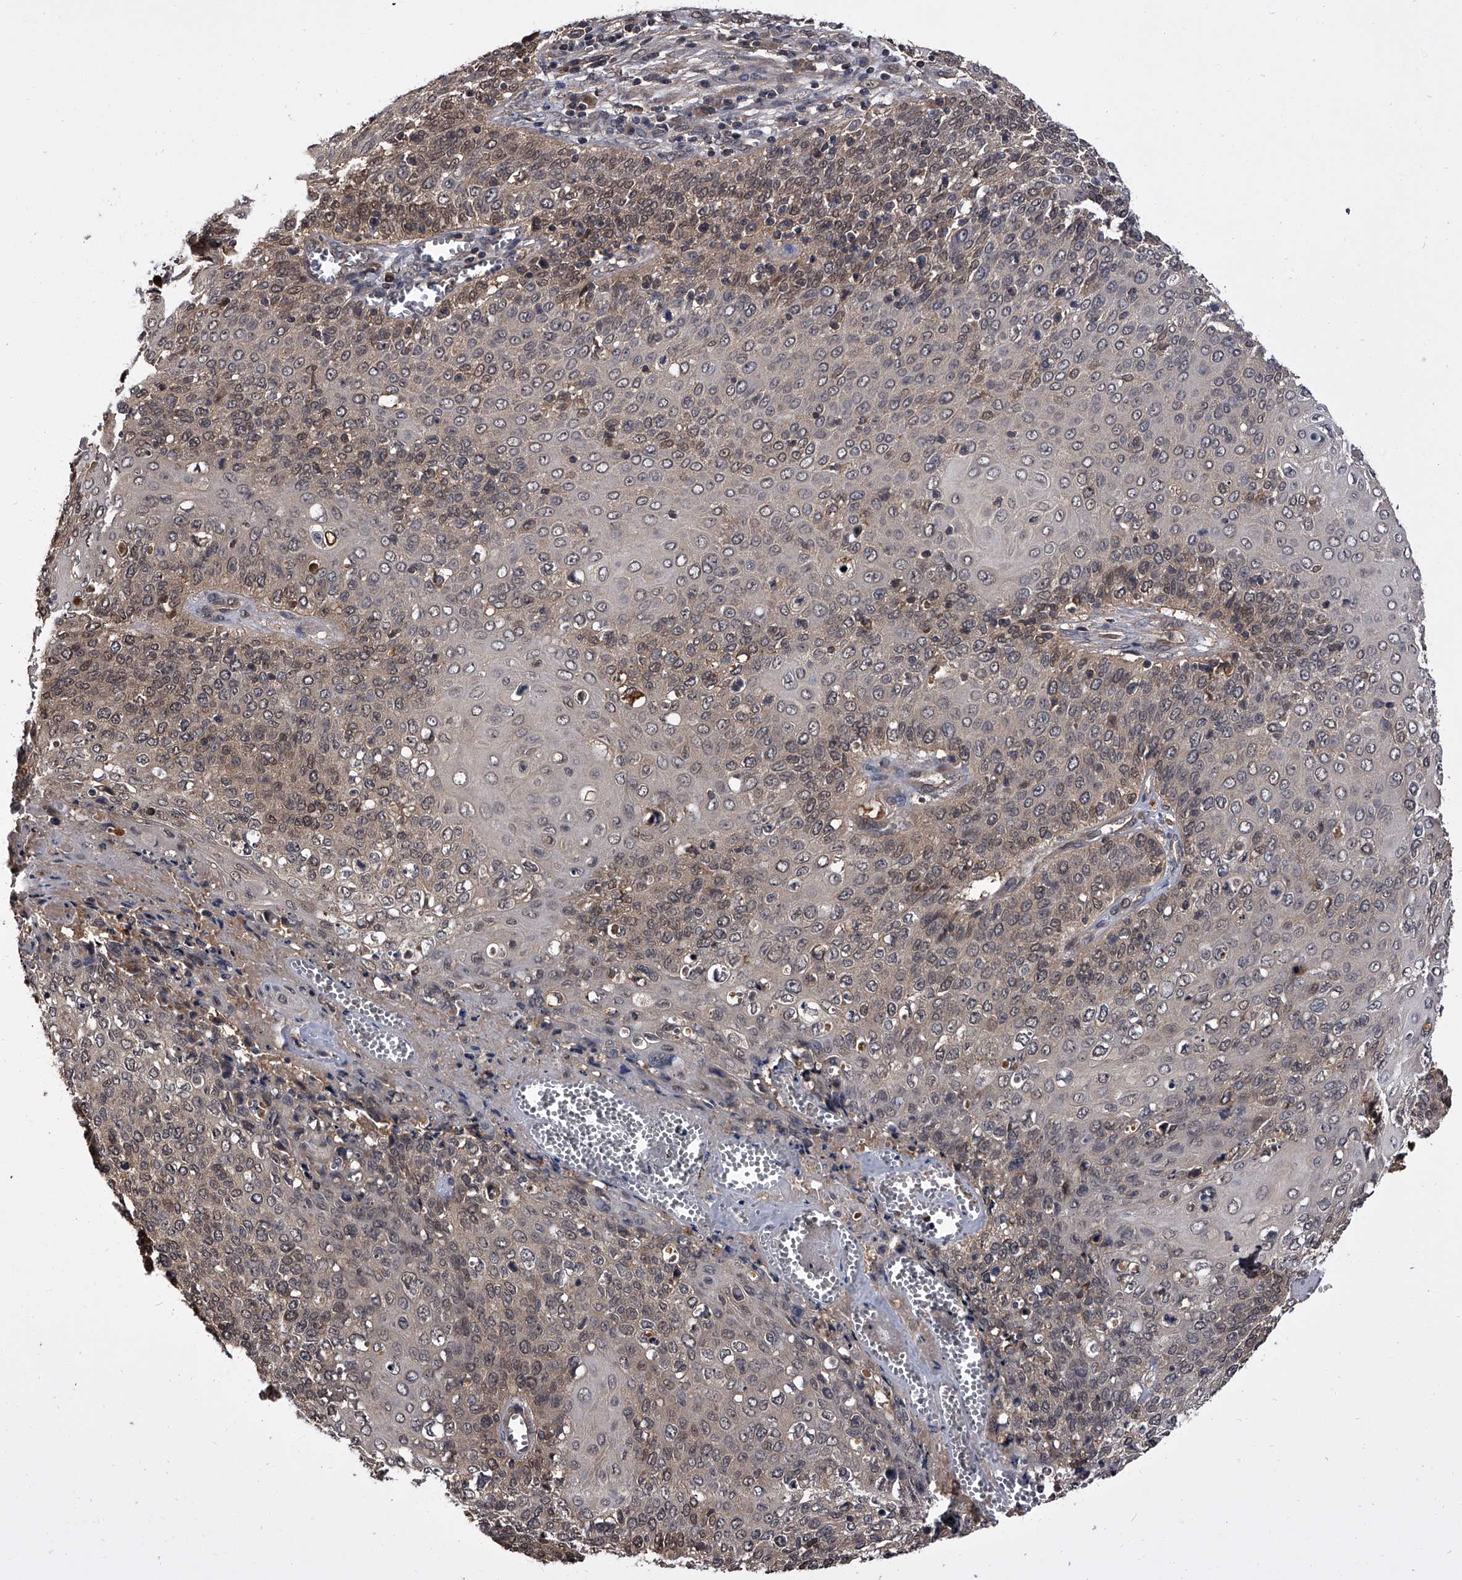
{"staining": {"intensity": "weak", "quantity": "25%-75%", "location": "cytoplasmic/membranous,nuclear"}, "tissue": "cervical cancer", "cell_type": "Tumor cells", "image_type": "cancer", "snomed": [{"axis": "morphology", "description": "Squamous cell carcinoma, NOS"}, {"axis": "topography", "description": "Cervix"}], "caption": "Squamous cell carcinoma (cervical) stained with a brown dye exhibits weak cytoplasmic/membranous and nuclear positive positivity in about 25%-75% of tumor cells.", "gene": "SLC18B1", "patient": {"sex": "female", "age": 39}}